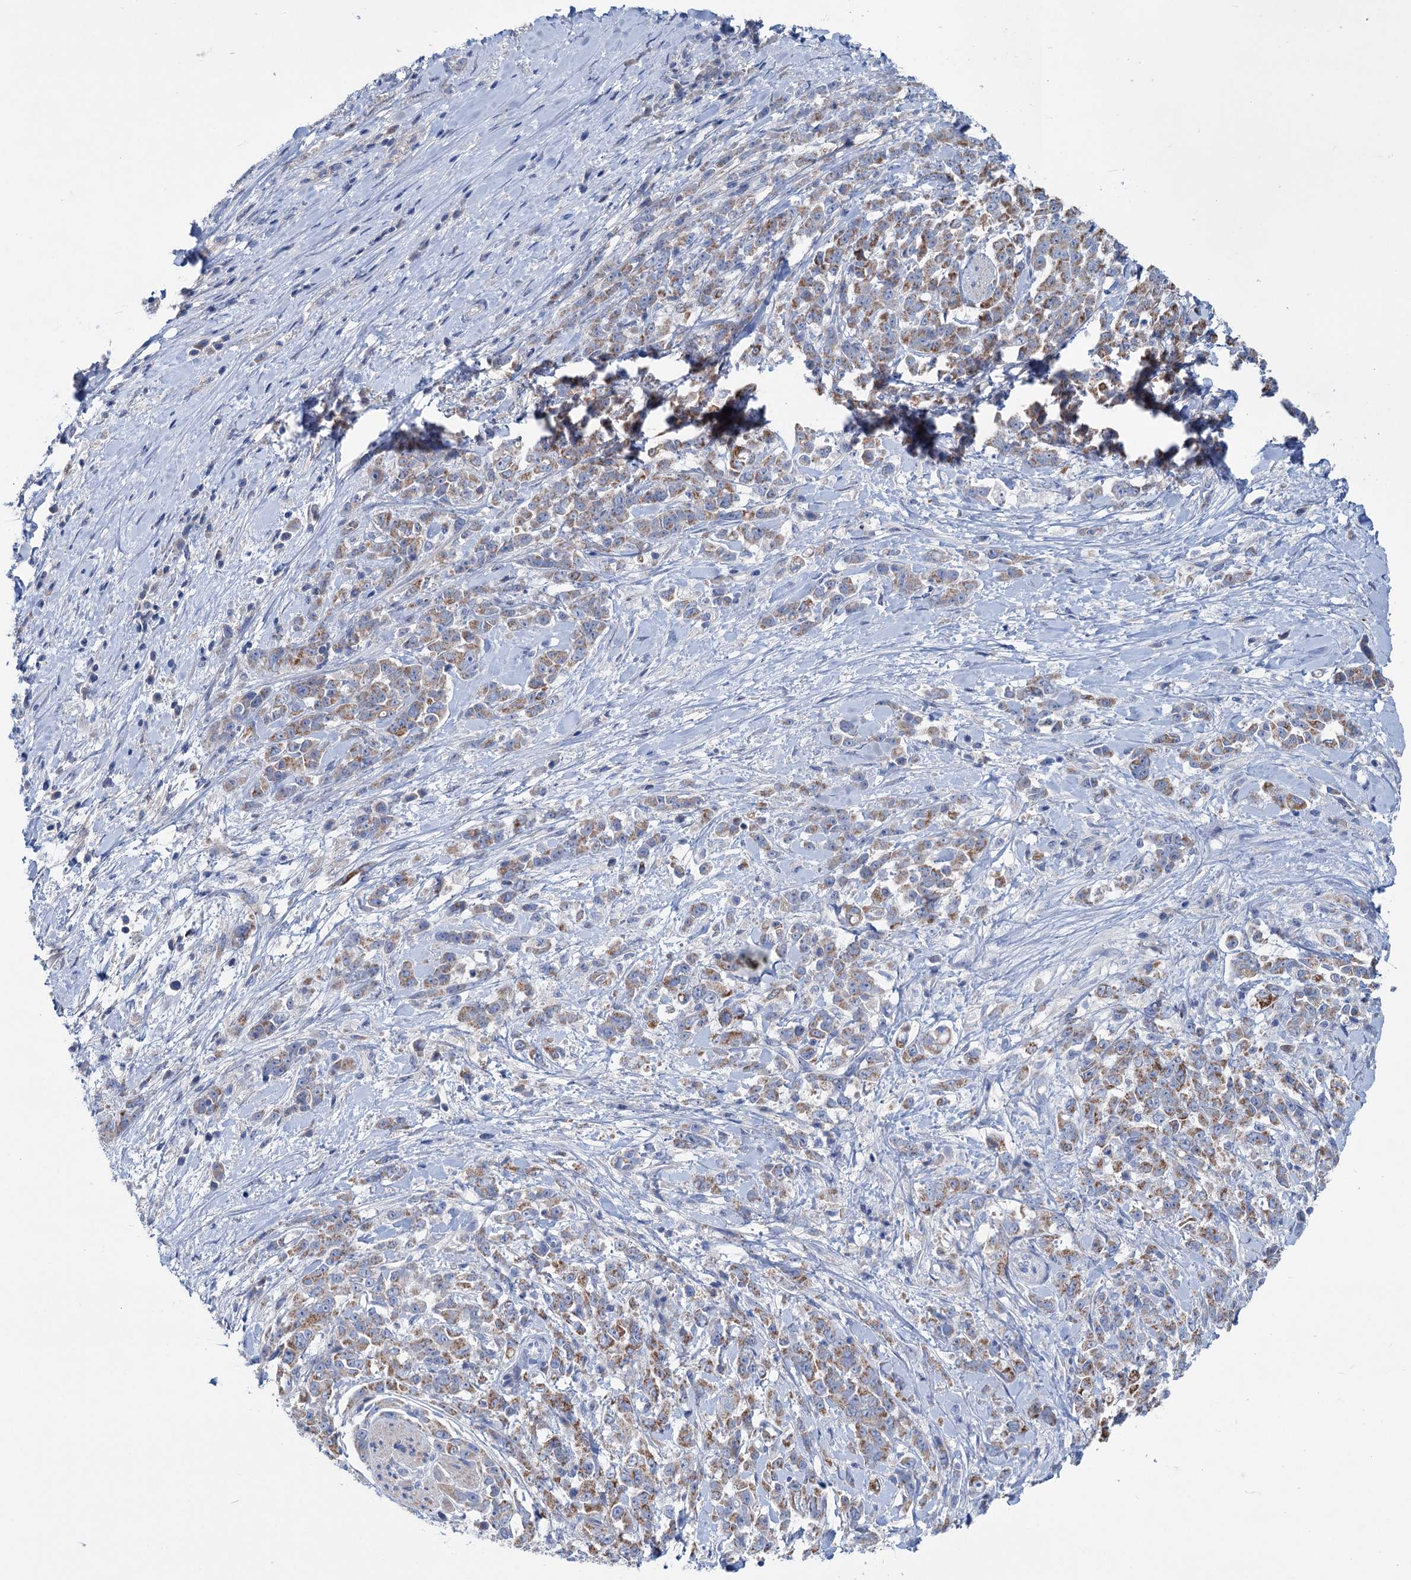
{"staining": {"intensity": "moderate", "quantity": "25%-75%", "location": "cytoplasmic/membranous"}, "tissue": "pancreatic cancer", "cell_type": "Tumor cells", "image_type": "cancer", "snomed": [{"axis": "morphology", "description": "Normal tissue, NOS"}, {"axis": "morphology", "description": "Adenocarcinoma, NOS"}, {"axis": "topography", "description": "Pancreas"}], "caption": "Brown immunohistochemical staining in human pancreatic adenocarcinoma shows moderate cytoplasmic/membranous positivity in approximately 25%-75% of tumor cells.", "gene": "CHDH", "patient": {"sex": "female", "age": 64}}